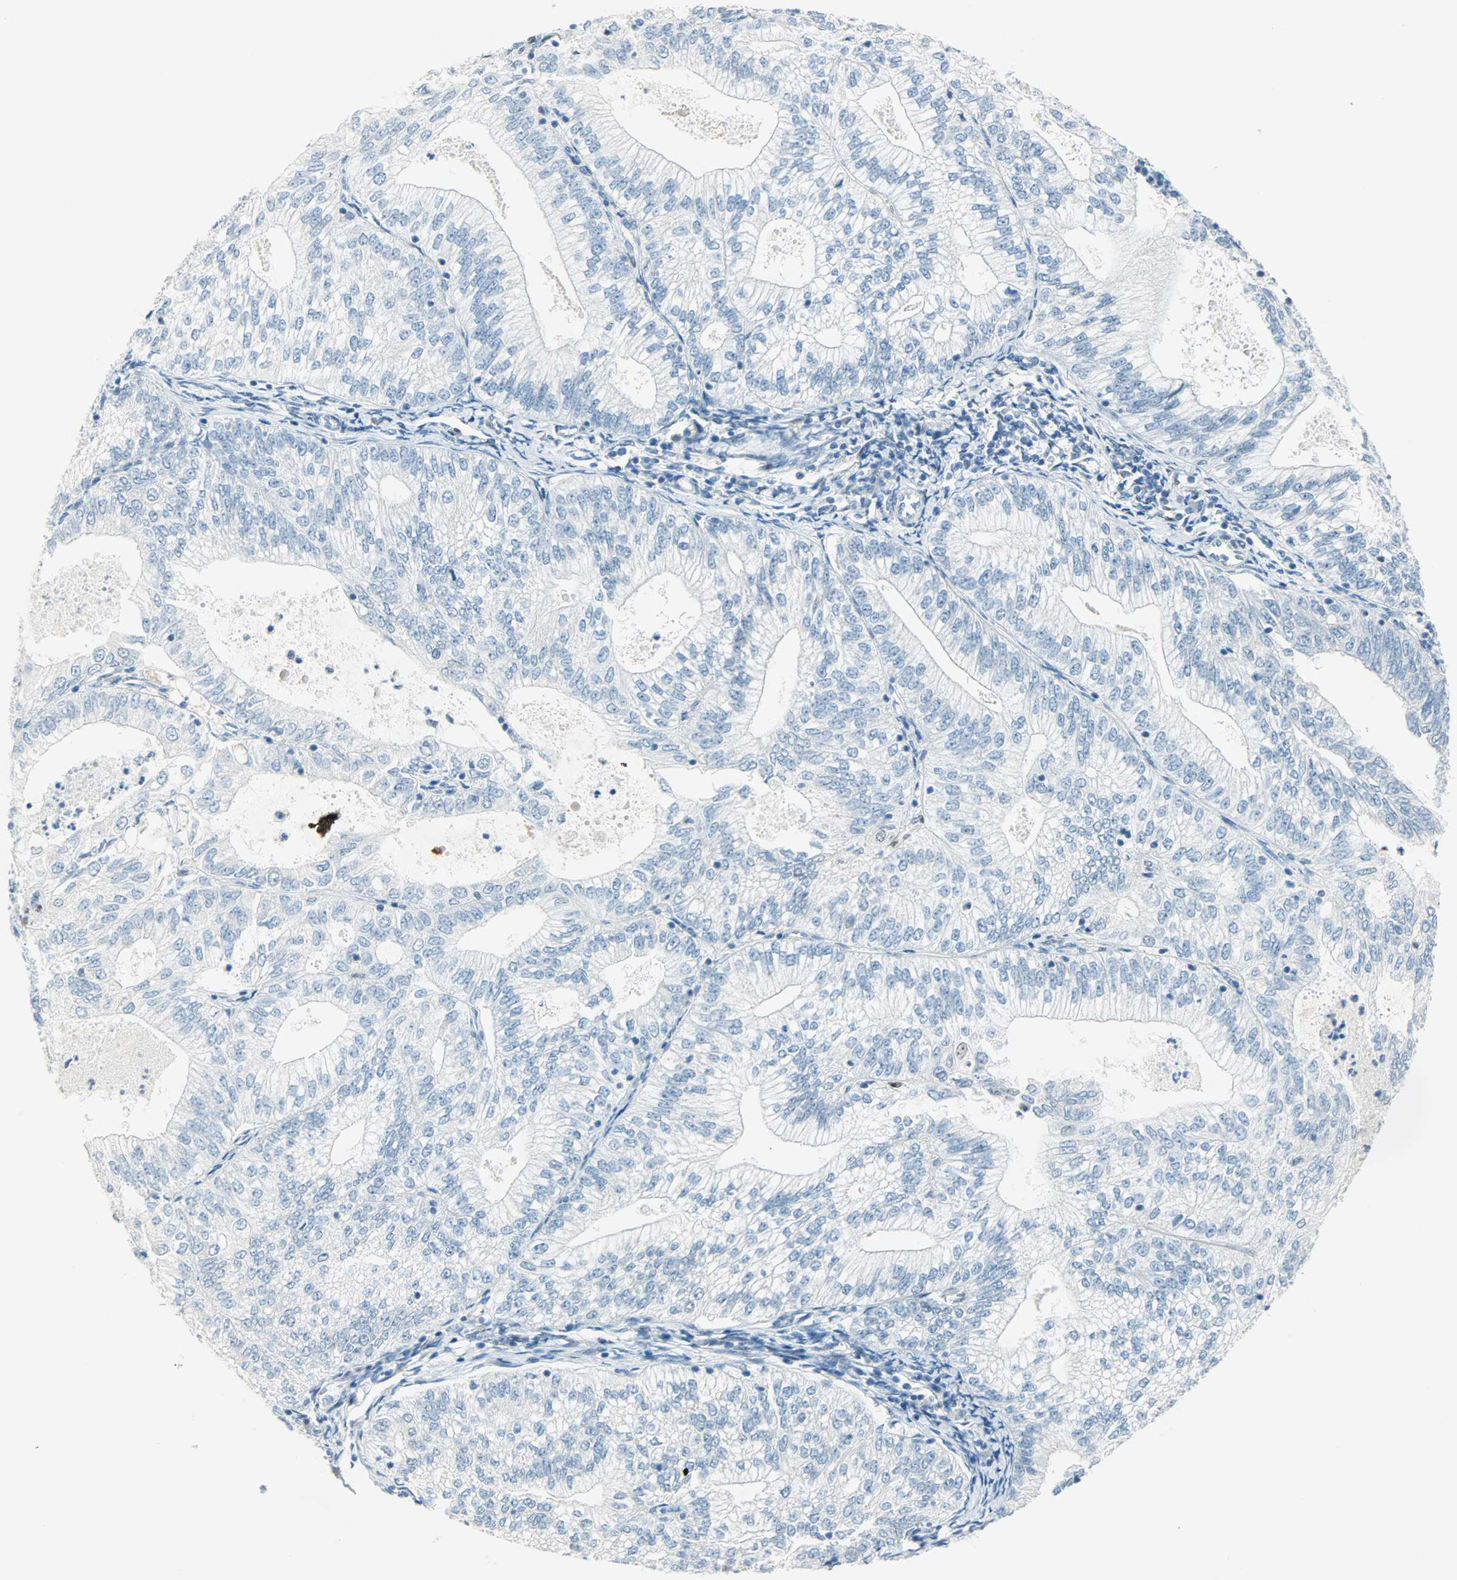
{"staining": {"intensity": "negative", "quantity": "none", "location": "none"}, "tissue": "endometrial cancer", "cell_type": "Tumor cells", "image_type": "cancer", "snomed": [{"axis": "morphology", "description": "Adenocarcinoma, NOS"}, {"axis": "topography", "description": "Endometrium"}], "caption": "DAB immunohistochemical staining of human adenocarcinoma (endometrial) shows no significant expression in tumor cells.", "gene": "JUNB", "patient": {"sex": "female", "age": 69}}